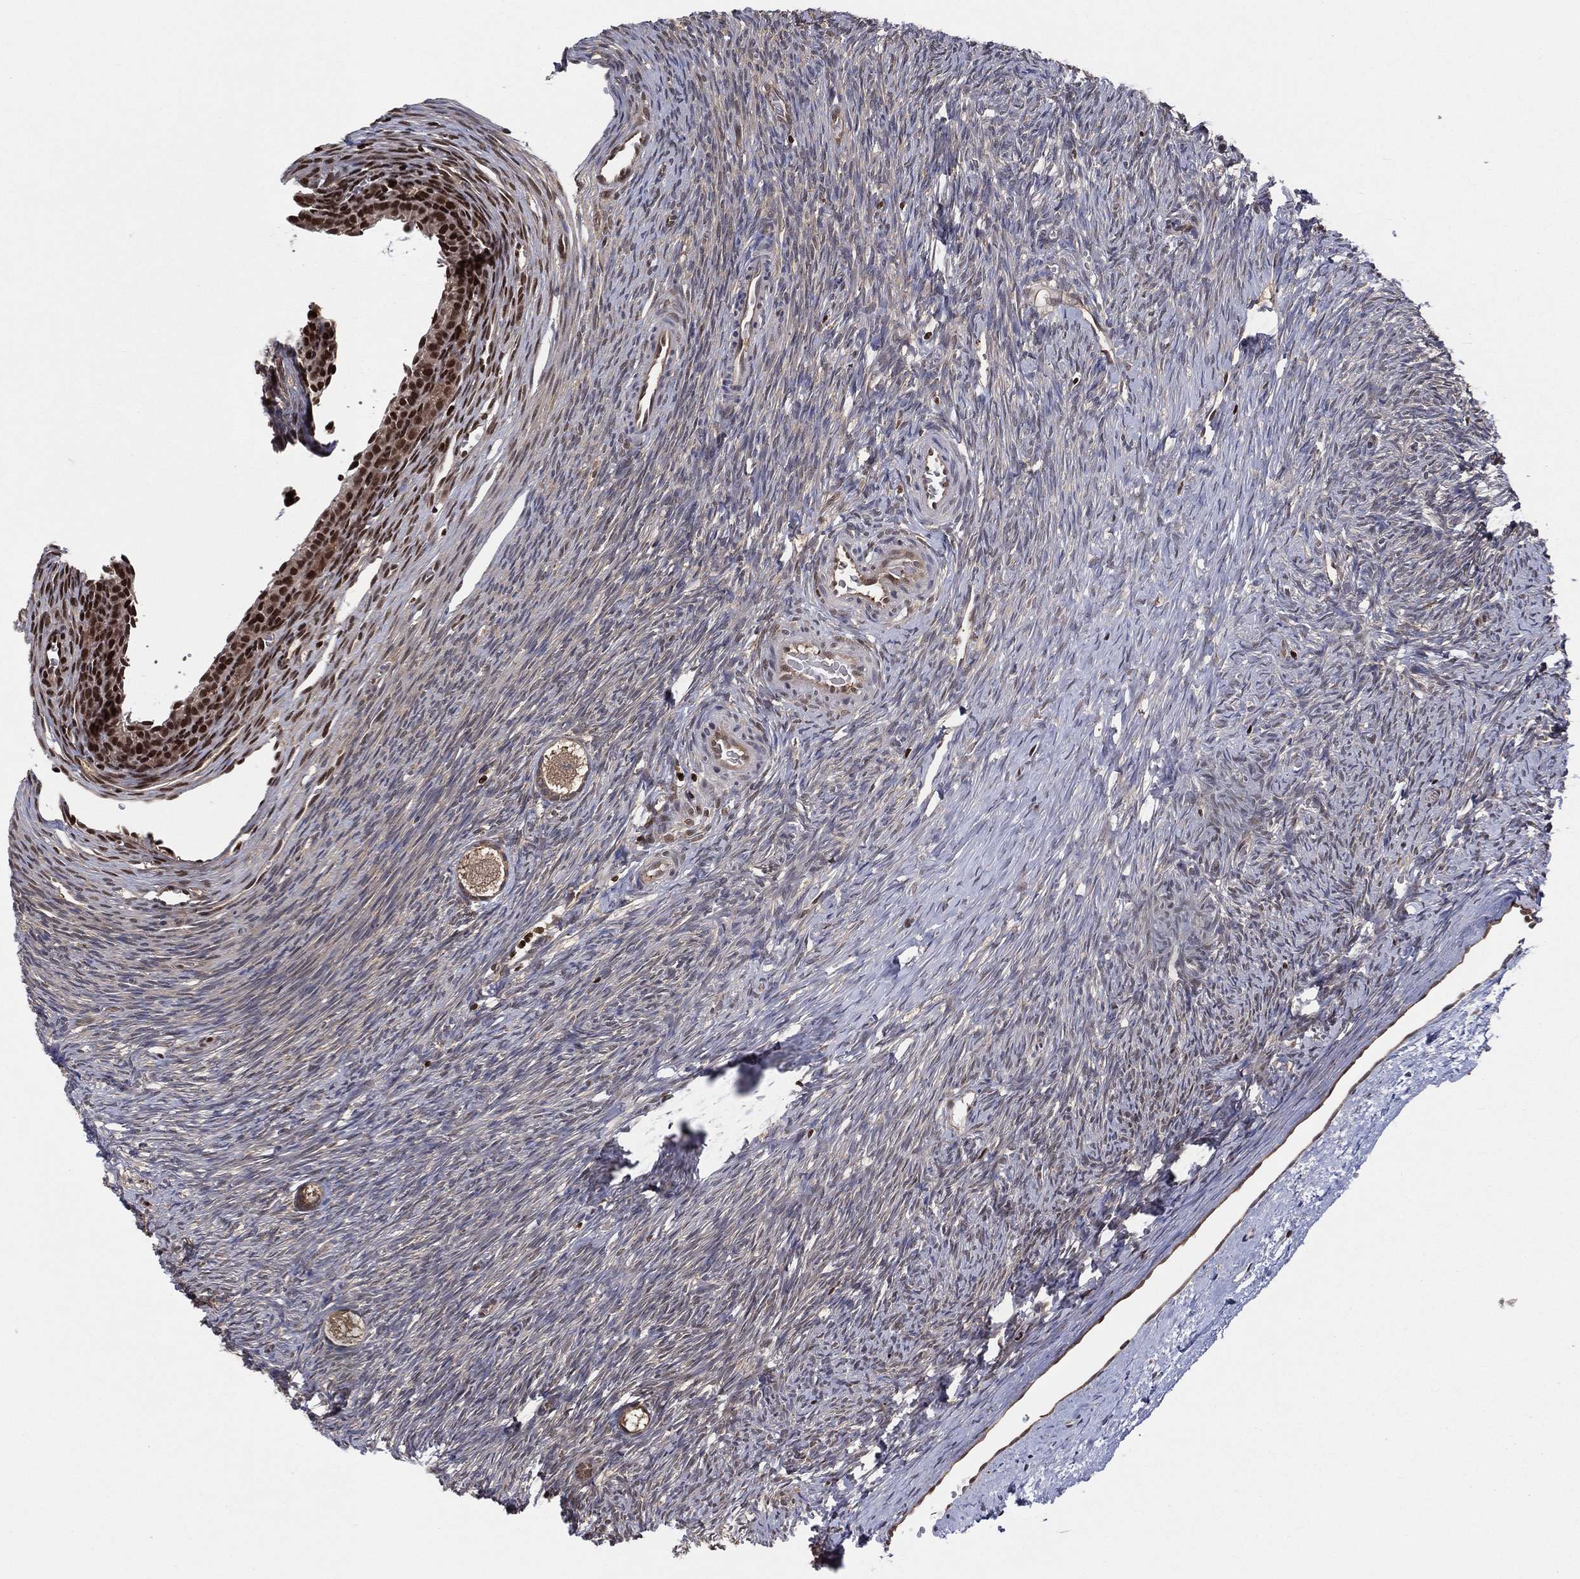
{"staining": {"intensity": "weak", "quantity": ">75%", "location": "cytoplasmic/membranous"}, "tissue": "ovary", "cell_type": "Follicle cells", "image_type": "normal", "snomed": [{"axis": "morphology", "description": "Normal tissue, NOS"}, {"axis": "topography", "description": "Ovary"}], "caption": "Protein staining displays weak cytoplasmic/membranous expression in approximately >75% of follicle cells in benign ovary. The protein is stained brown, and the nuclei are stained in blue (DAB (3,3'-diaminobenzidine) IHC with brightfield microscopy, high magnification).", "gene": "PSMA1", "patient": {"sex": "female", "age": 27}}